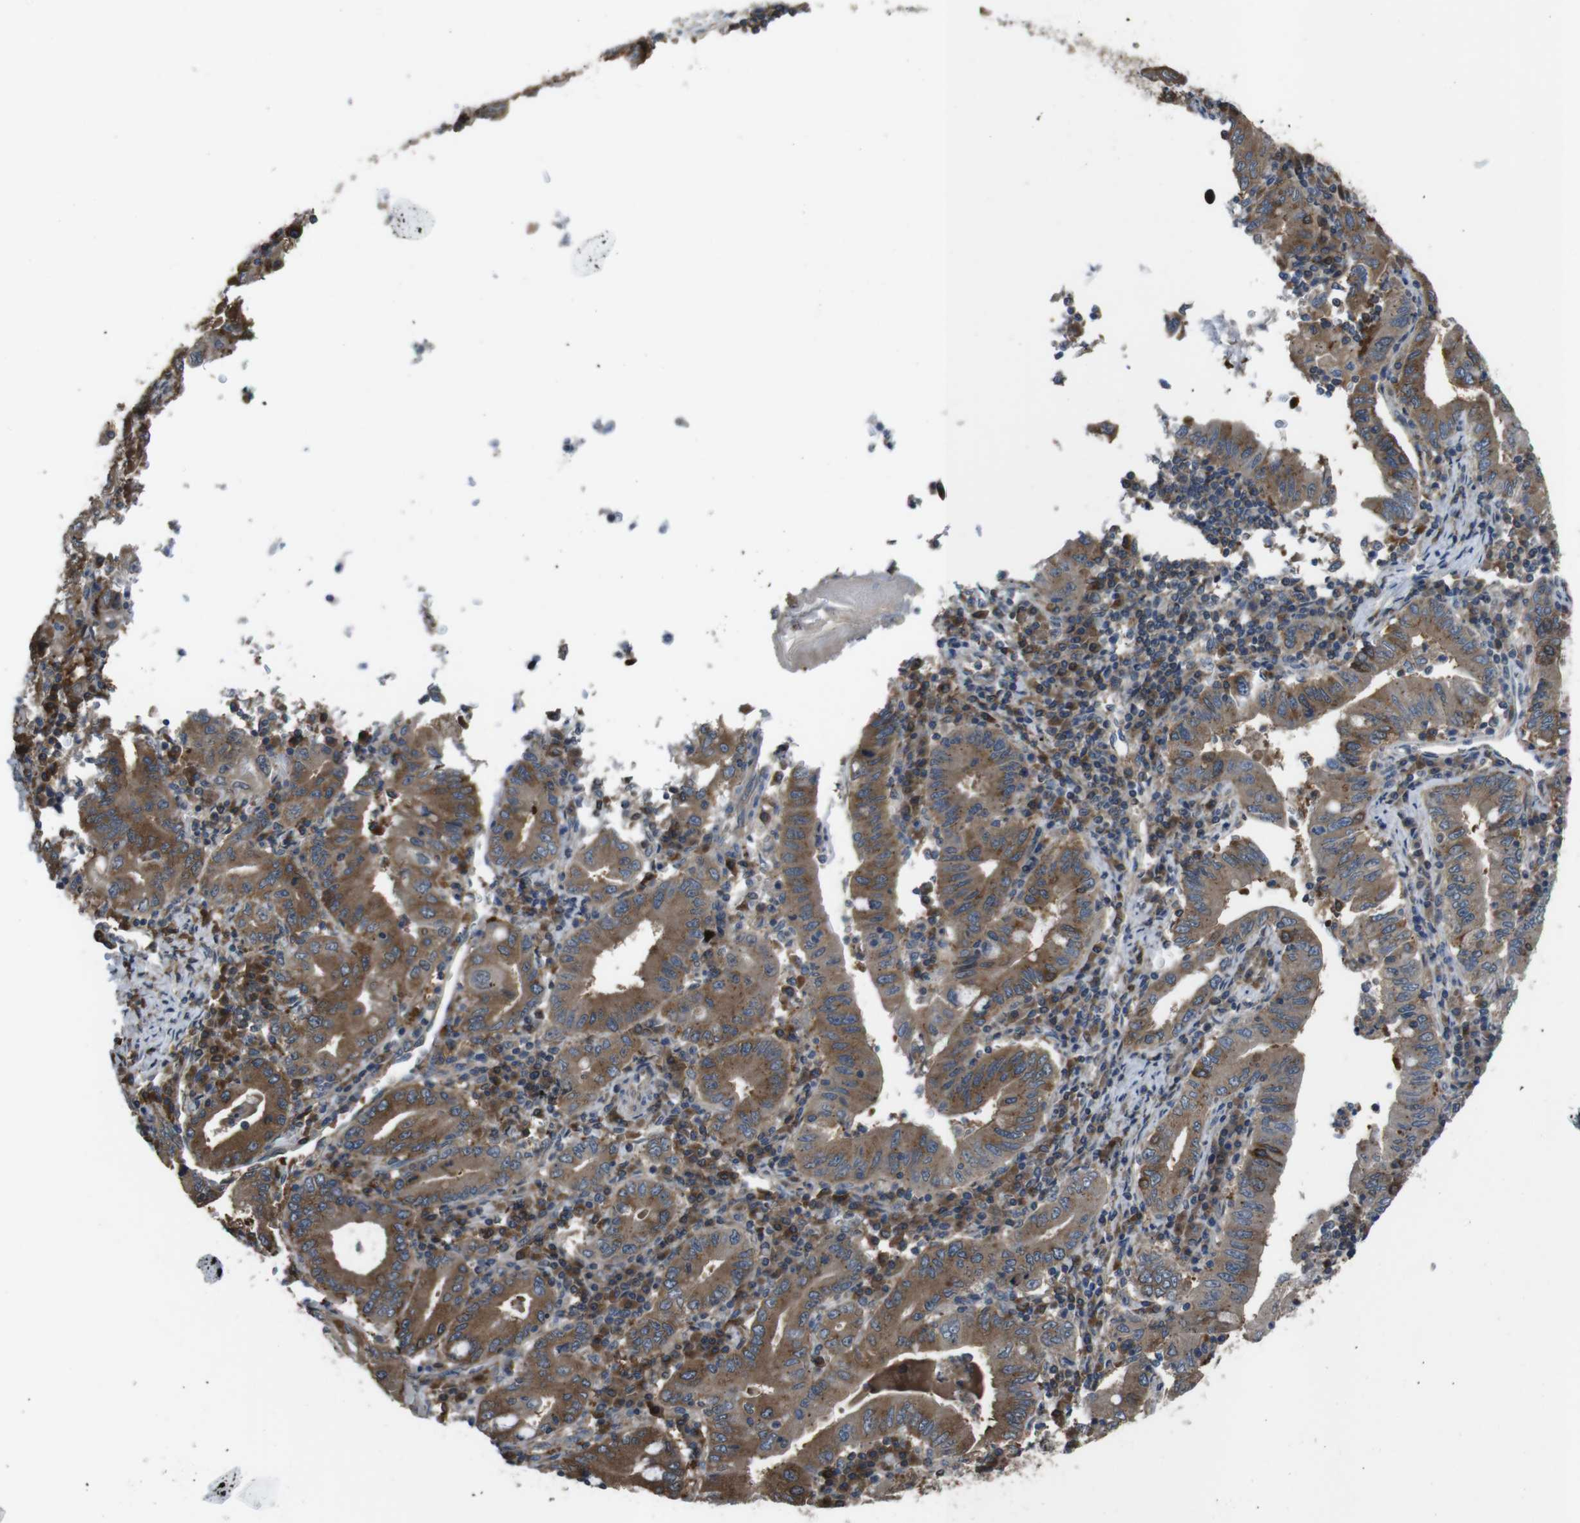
{"staining": {"intensity": "moderate", "quantity": ">75%", "location": "cytoplasmic/membranous"}, "tissue": "stomach cancer", "cell_type": "Tumor cells", "image_type": "cancer", "snomed": [{"axis": "morphology", "description": "Normal tissue, NOS"}, {"axis": "morphology", "description": "Adenocarcinoma, NOS"}, {"axis": "topography", "description": "Esophagus"}, {"axis": "topography", "description": "Stomach, upper"}, {"axis": "topography", "description": "Peripheral nerve tissue"}], "caption": "Protein expression by immunohistochemistry (IHC) displays moderate cytoplasmic/membranous staining in approximately >75% of tumor cells in stomach adenocarcinoma. (Stains: DAB (3,3'-diaminobenzidine) in brown, nuclei in blue, Microscopy: brightfield microscopy at high magnification).", "gene": "SLC22A23", "patient": {"sex": "male", "age": 62}}